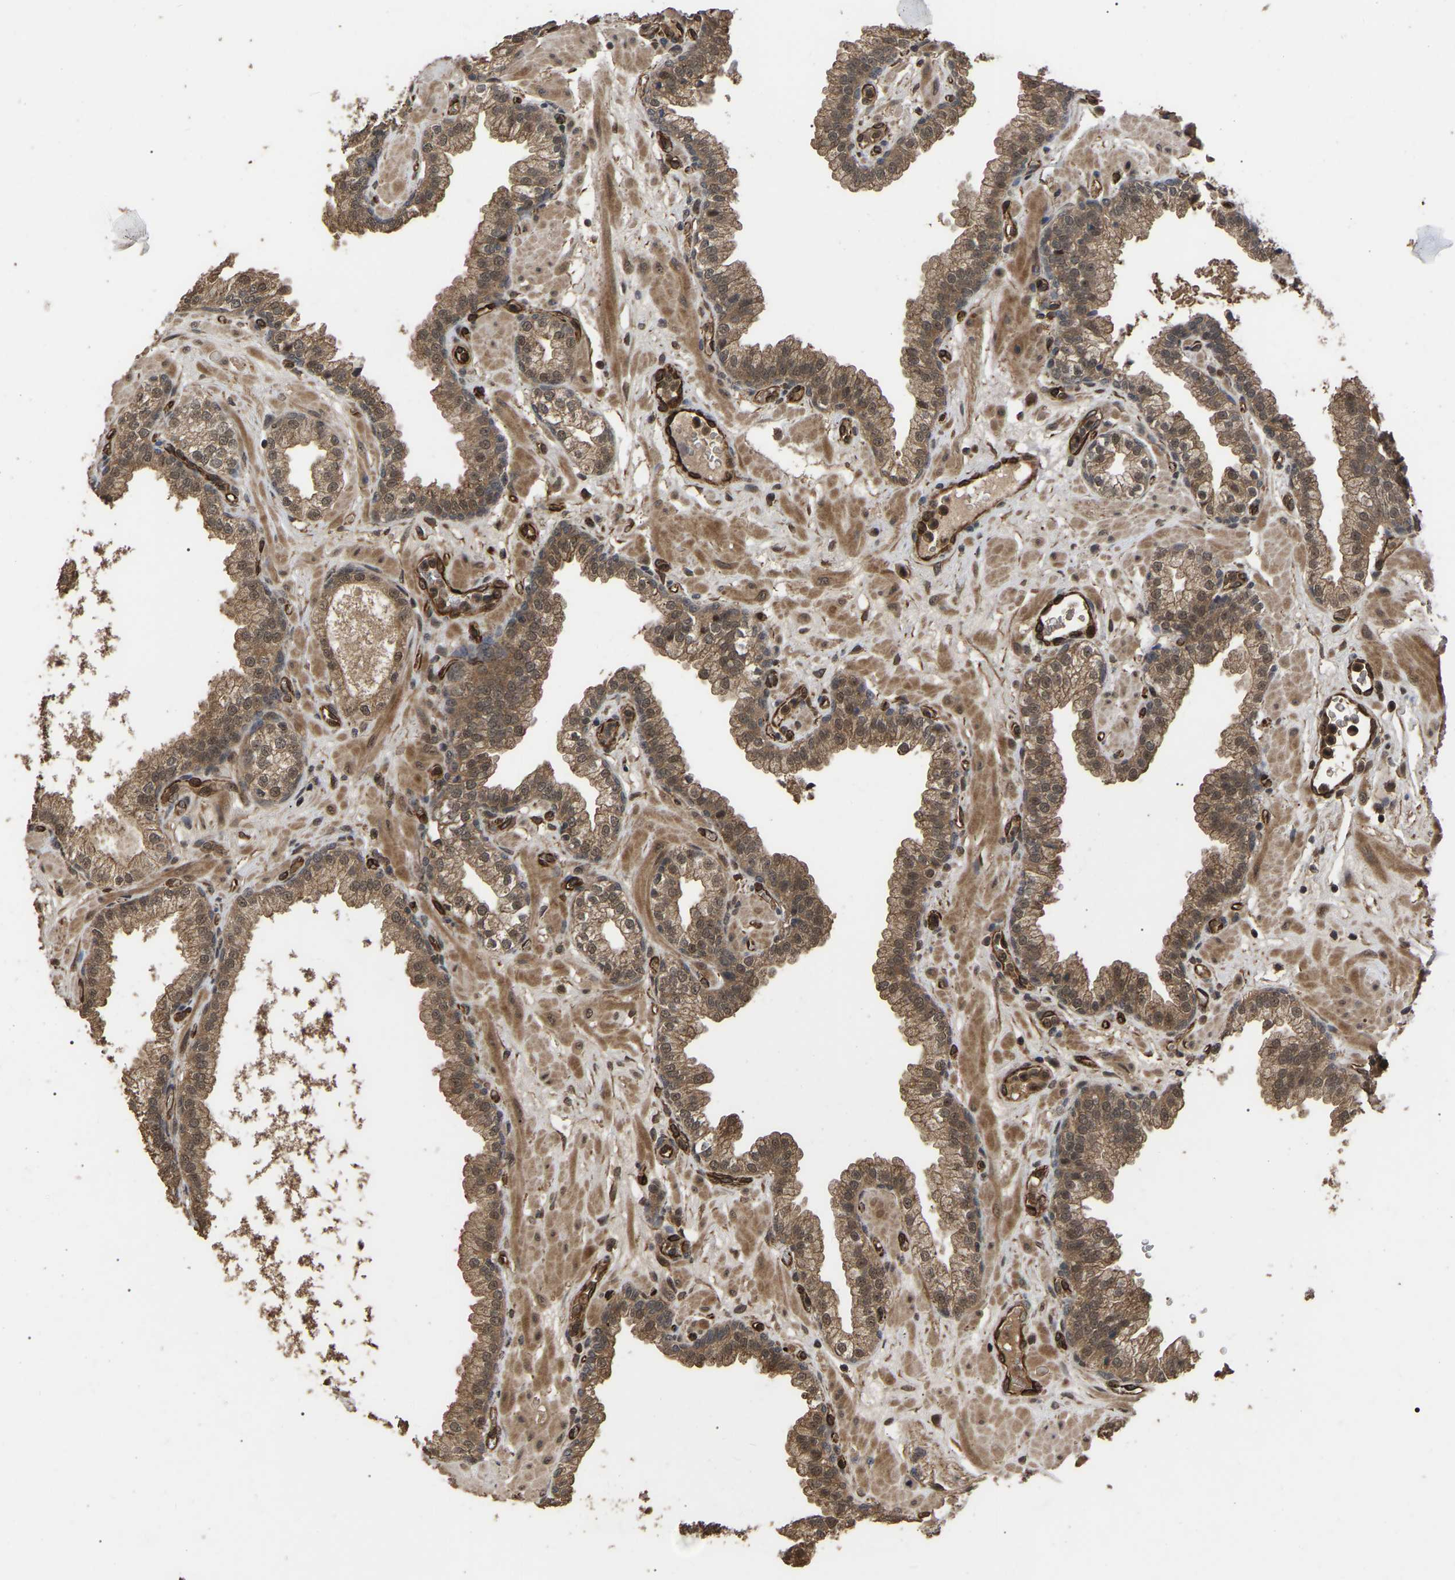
{"staining": {"intensity": "moderate", "quantity": ">75%", "location": "cytoplasmic/membranous"}, "tissue": "prostate", "cell_type": "Glandular cells", "image_type": "normal", "snomed": [{"axis": "morphology", "description": "Normal tissue, NOS"}, {"axis": "morphology", "description": "Urothelial carcinoma, Low grade"}, {"axis": "topography", "description": "Urinary bladder"}, {"axis": "topography", "description": "Prostate"}], "caption": "Prostate stained with immunohistochemistry reveals moderate cytoplasmic/membranous positivity in about >75% of glandular cells.", "gene": "FAM161B", "patient": {"sex": "male", "age": 60}}